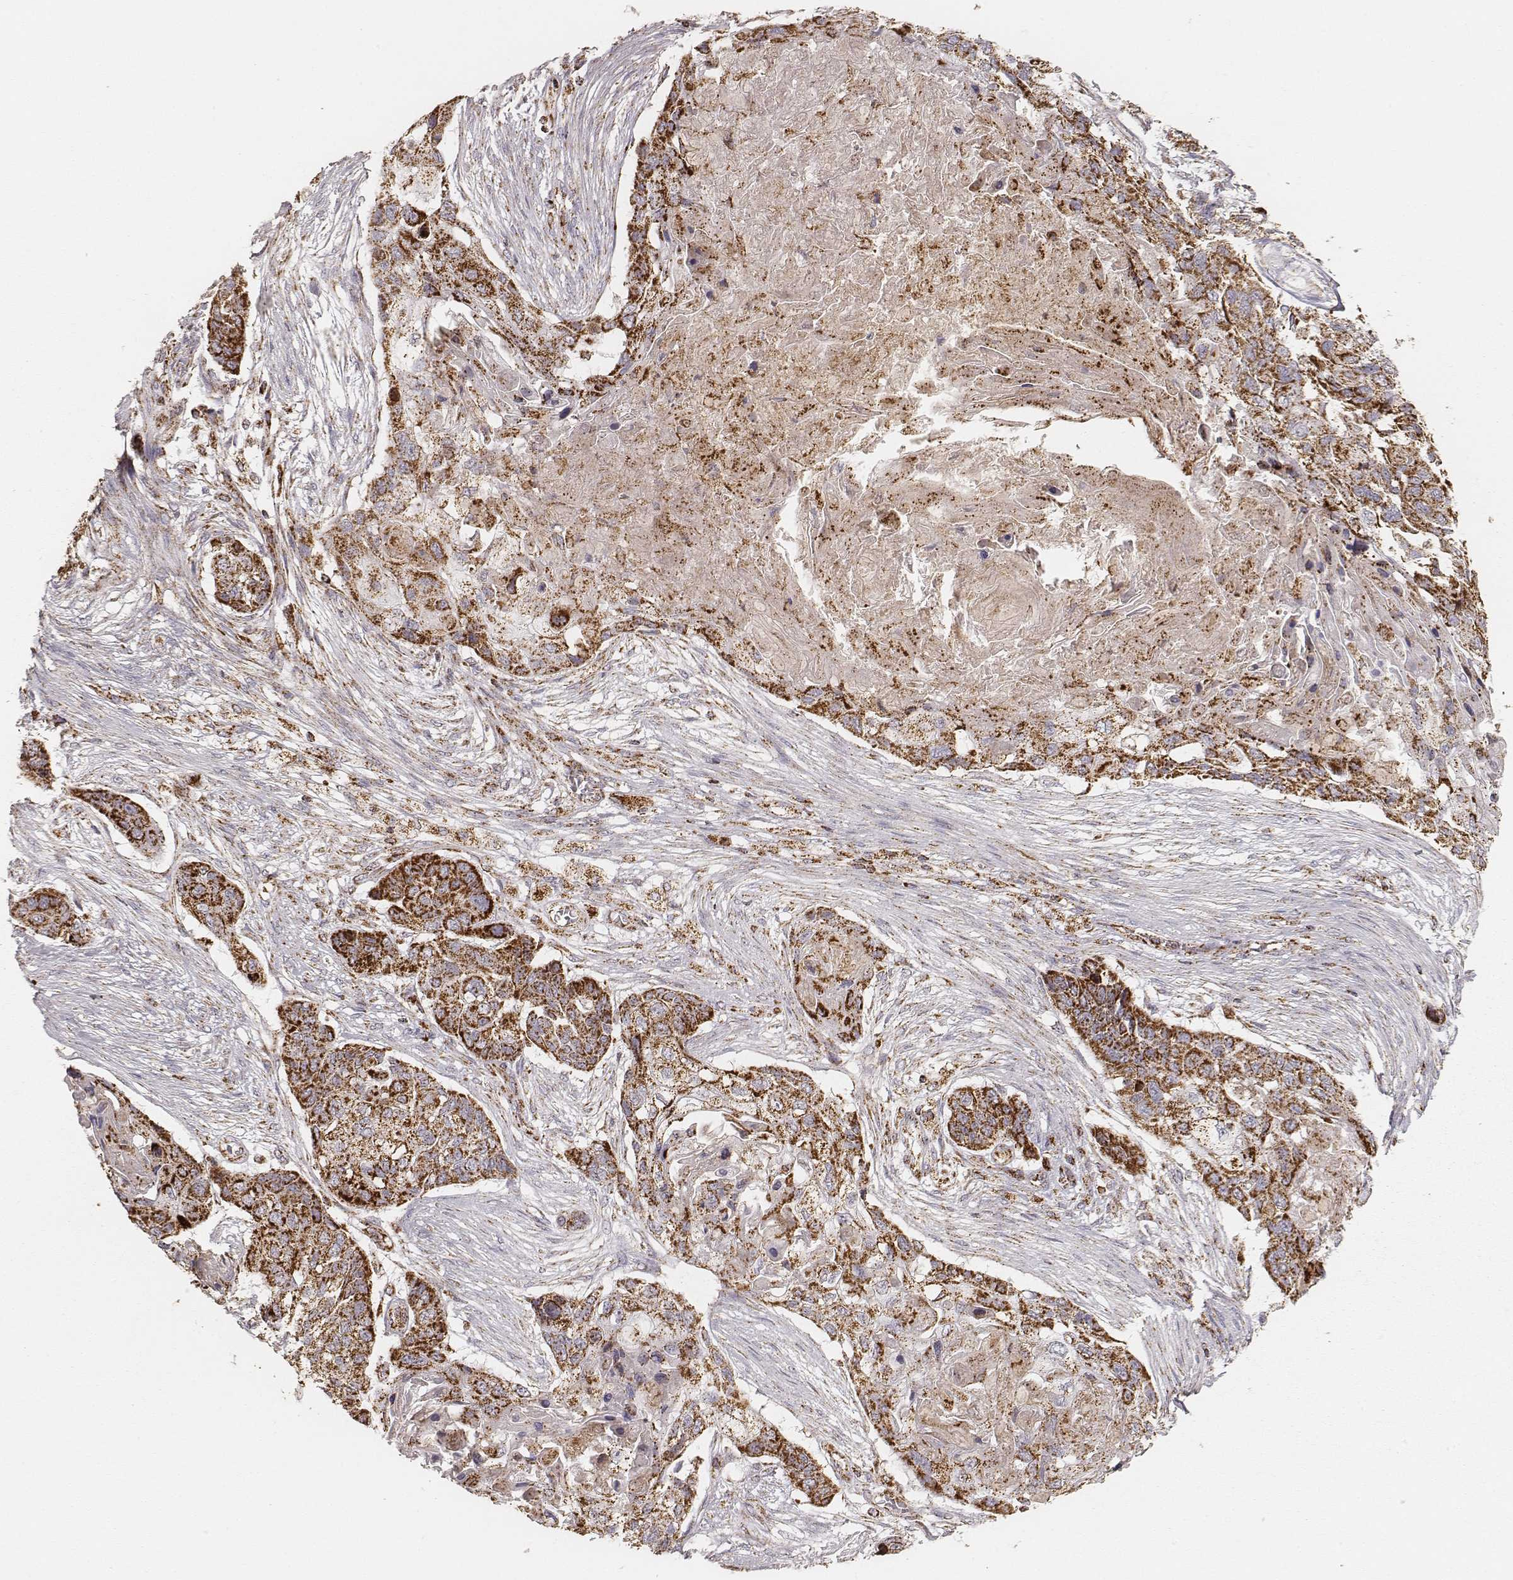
{"staining": {"intensity": "strong", "quantity": ">75%", "location": "cytoplasmic/membranous"}, "tissue": "lung cancer", "cell_type": "Tumor cells", "image_type": "cancer", "snomed": [{"axis": "morphology", "description": "Squamous cell carcinoma, NOS"}, {"axis": "topography", "description": "Lung"}], "caption": "Immunohistochemistry (DAB (3,3'-diaminobenzidine)) staining of human lung cancer (squamous cell carcinoma) reveals strong cytoplasmic/membranous protein positivity in about >75% of tumor cells.", "gene": "CS", "patient": {"sex": "male", "age": 69}}